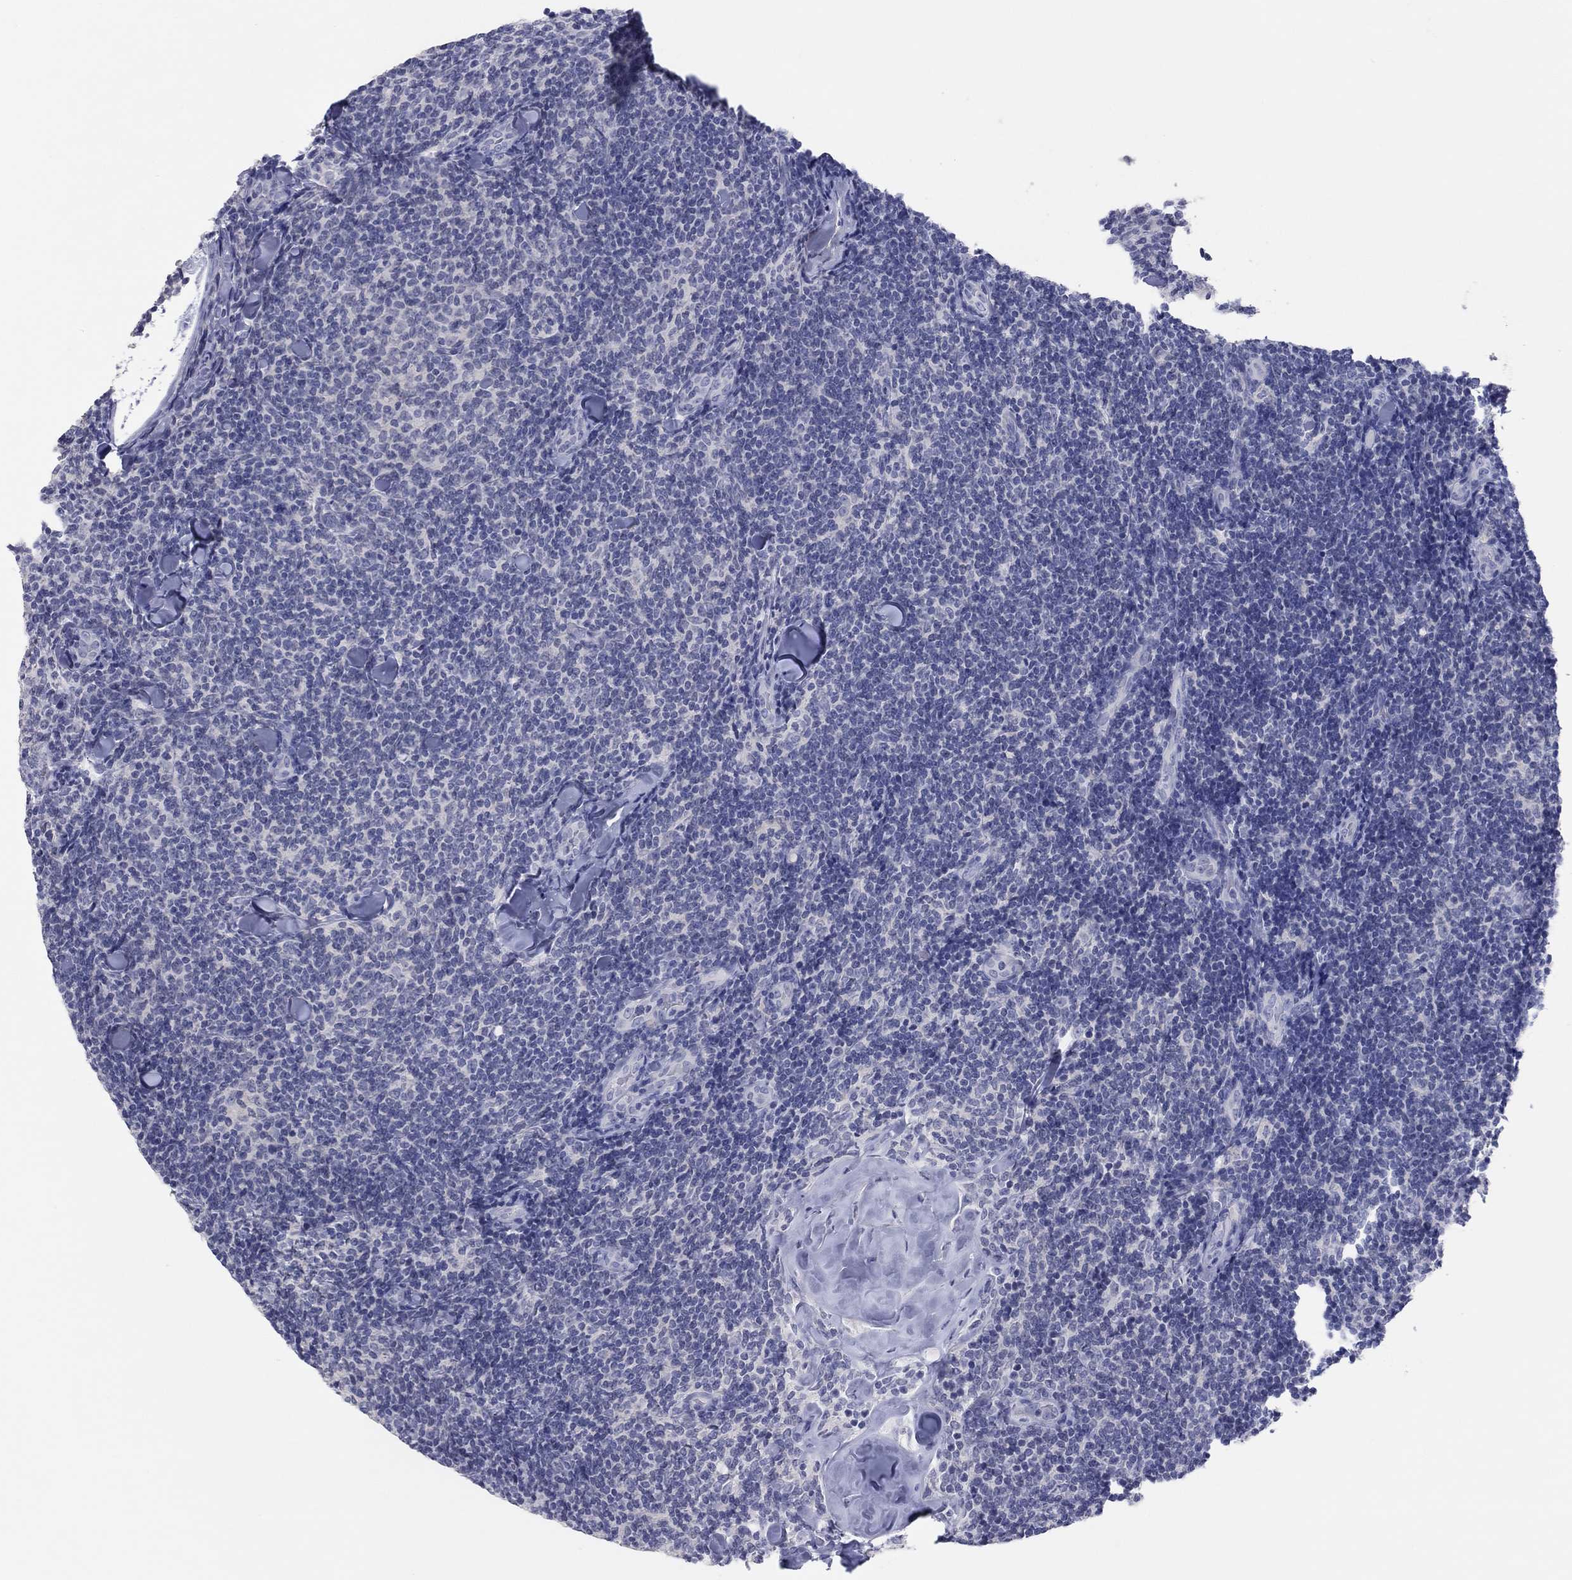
{"staining": {"intensity": "negative", "quantity": "none", "location": "none"}, "tissue": "lymphoma", "cell_type": "Tumor cells", "image_type": "cancer", "snomed": [{"axis": "morphology", "description": "Malignant lymphoma, non-Hodgkin's type, Low grade"}, {"axis": "topography", "description": "Lymph node"}], "caption": "Human malignant lymphoma, non-Hodgkin's type (low-grade) stained for a protein using immunohistochemistry (IHC) reveals no positivity in tumor cells.", "gene": "CPNE6", "patient": {"sex": "female", "age": 56}}